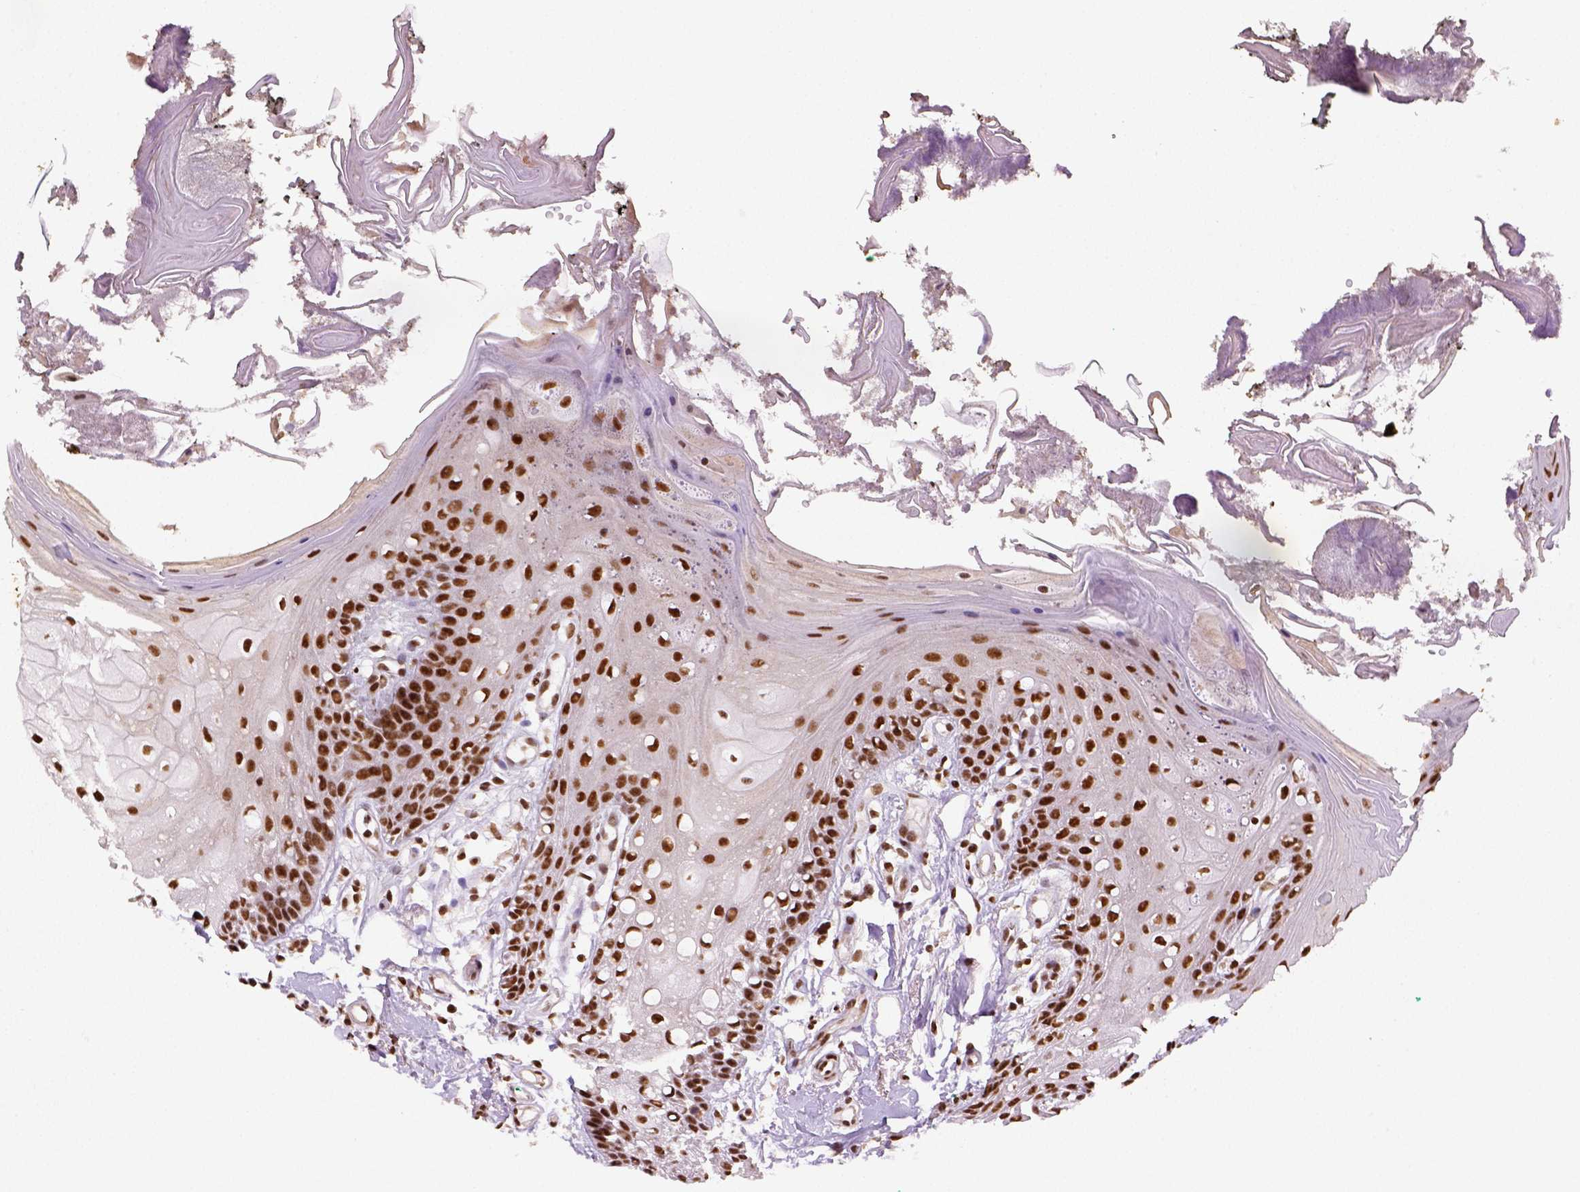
{"staining": {"intensity": "strong", "quantity": ">75%", "location": "nuclear"}, "tissue": "oral mucosa", "cell_type": "Squamous epithelial cells", "image_type": "normal", "snomed": [{"axis": "morphology", "description": "Normal tissue, NOS"}, {"axis": "morphology", "description": "Squamous cell carcinoma, NOS"}, {"axis": "topography", "description": "Oral tissue"}, {"axis": "topography", "description": "Head-Neck"}], "caption": "A brown stain labels strong nuclear expression of a protein in squamous epithelial cells of benign oral mucosa.", "gene": "CCAR1", "patient": {"sex": "male", "age": 69}}